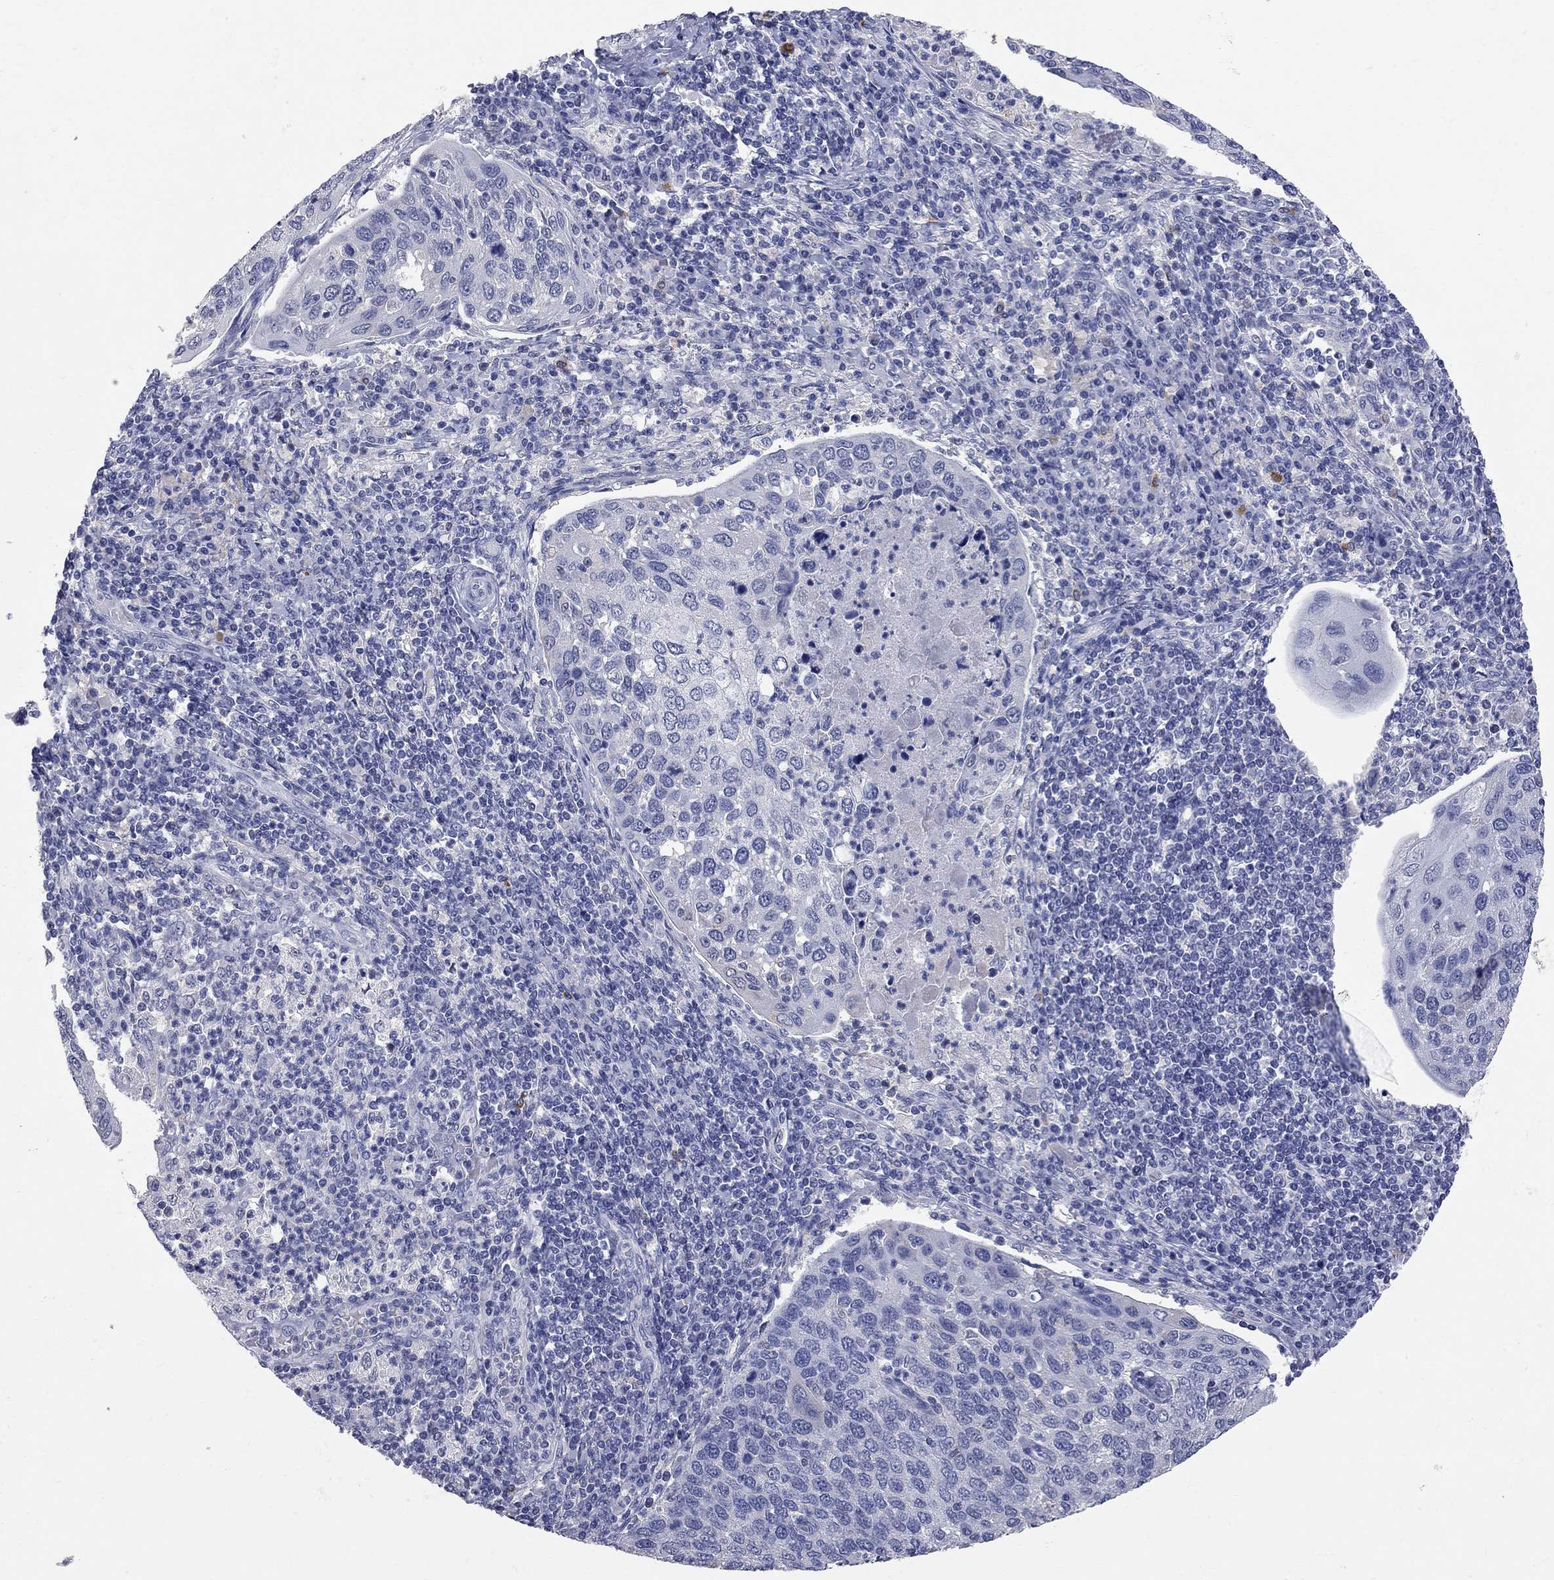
{"staining": {"intensity": "negative", "quantity": "none", "location": "none"}, "tissue": "cervical cancer", "cell_type": "Tumor cells", "image_type": "cancer", "snomed": [{"axis": "morphology", "description": "Squamous cell carcinoma, NOS"}, {"axis": "topography", "description": "Cervix"}], "caption": "High power microscopy photomicrograph of an IHC micrograph of squamous cell carcinoma (cervical), revealing no significant positivity in tumor cells. (DAB IHC, high magnification).", "gene": "FAM221B", "patient": {"sex": "female", "age": 54}}